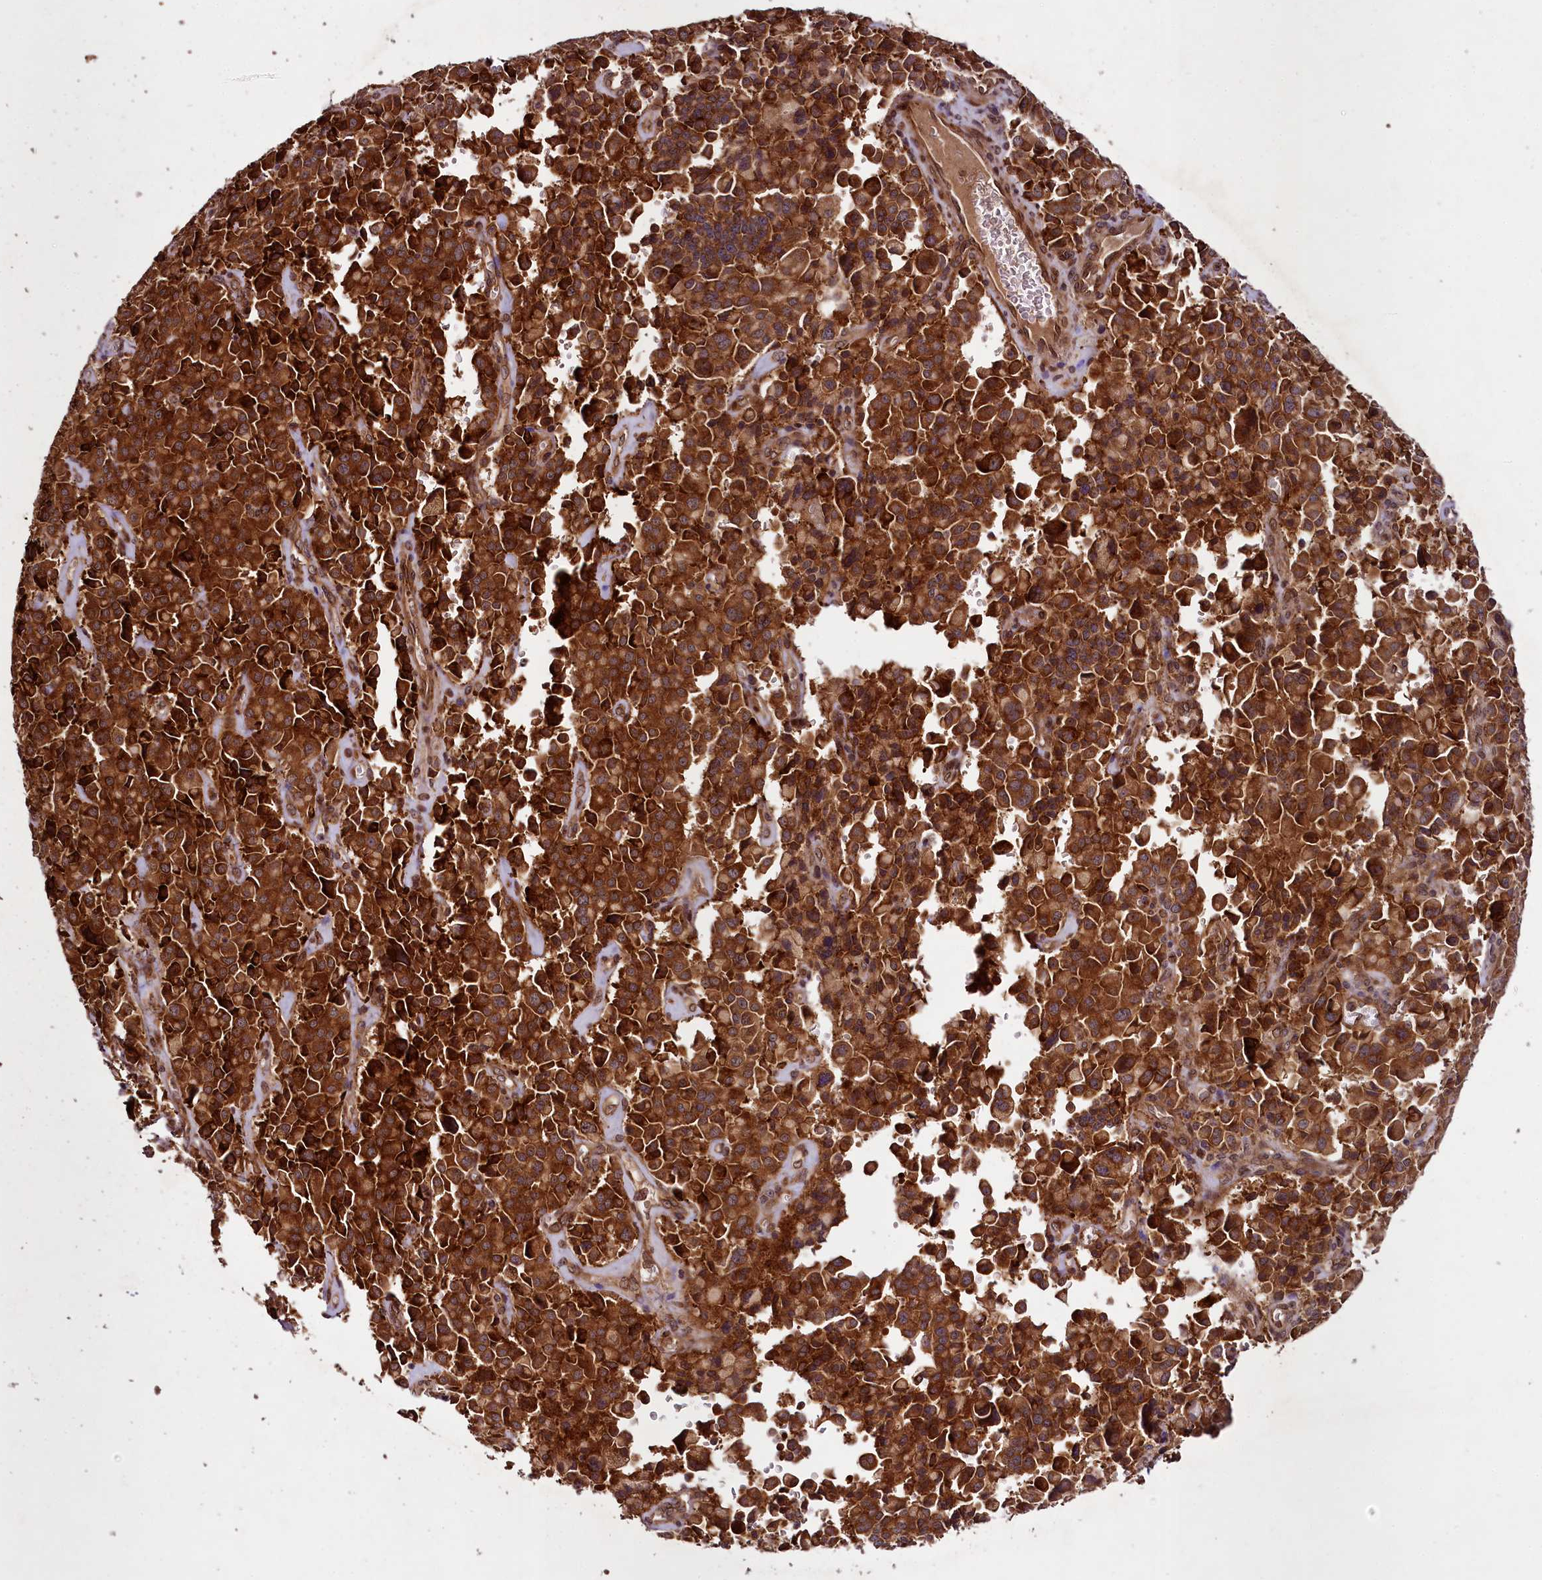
{"staining": {"intensity": "strong", "quantity": ">75%", "location": "cytoplasmic/membranous"}, "tissue": "pancreatic cancer", "cell_type": "Tumor cells", "image_type": "cancer", "snomed": [{"axis": "morphology", "description": "Adenocarcinoma, NOS"}, {"axis": "topography", "description": "Pancreas"}], "caption": "This histopathology image demonstrates IHC staining of human pancreatic adenocarcinoma, with high strong cytoplasmic/membranous expression in about >75% of tumor cells.", "gene": "DCP1B", "patient": {"sex": "male", "age": 65}}